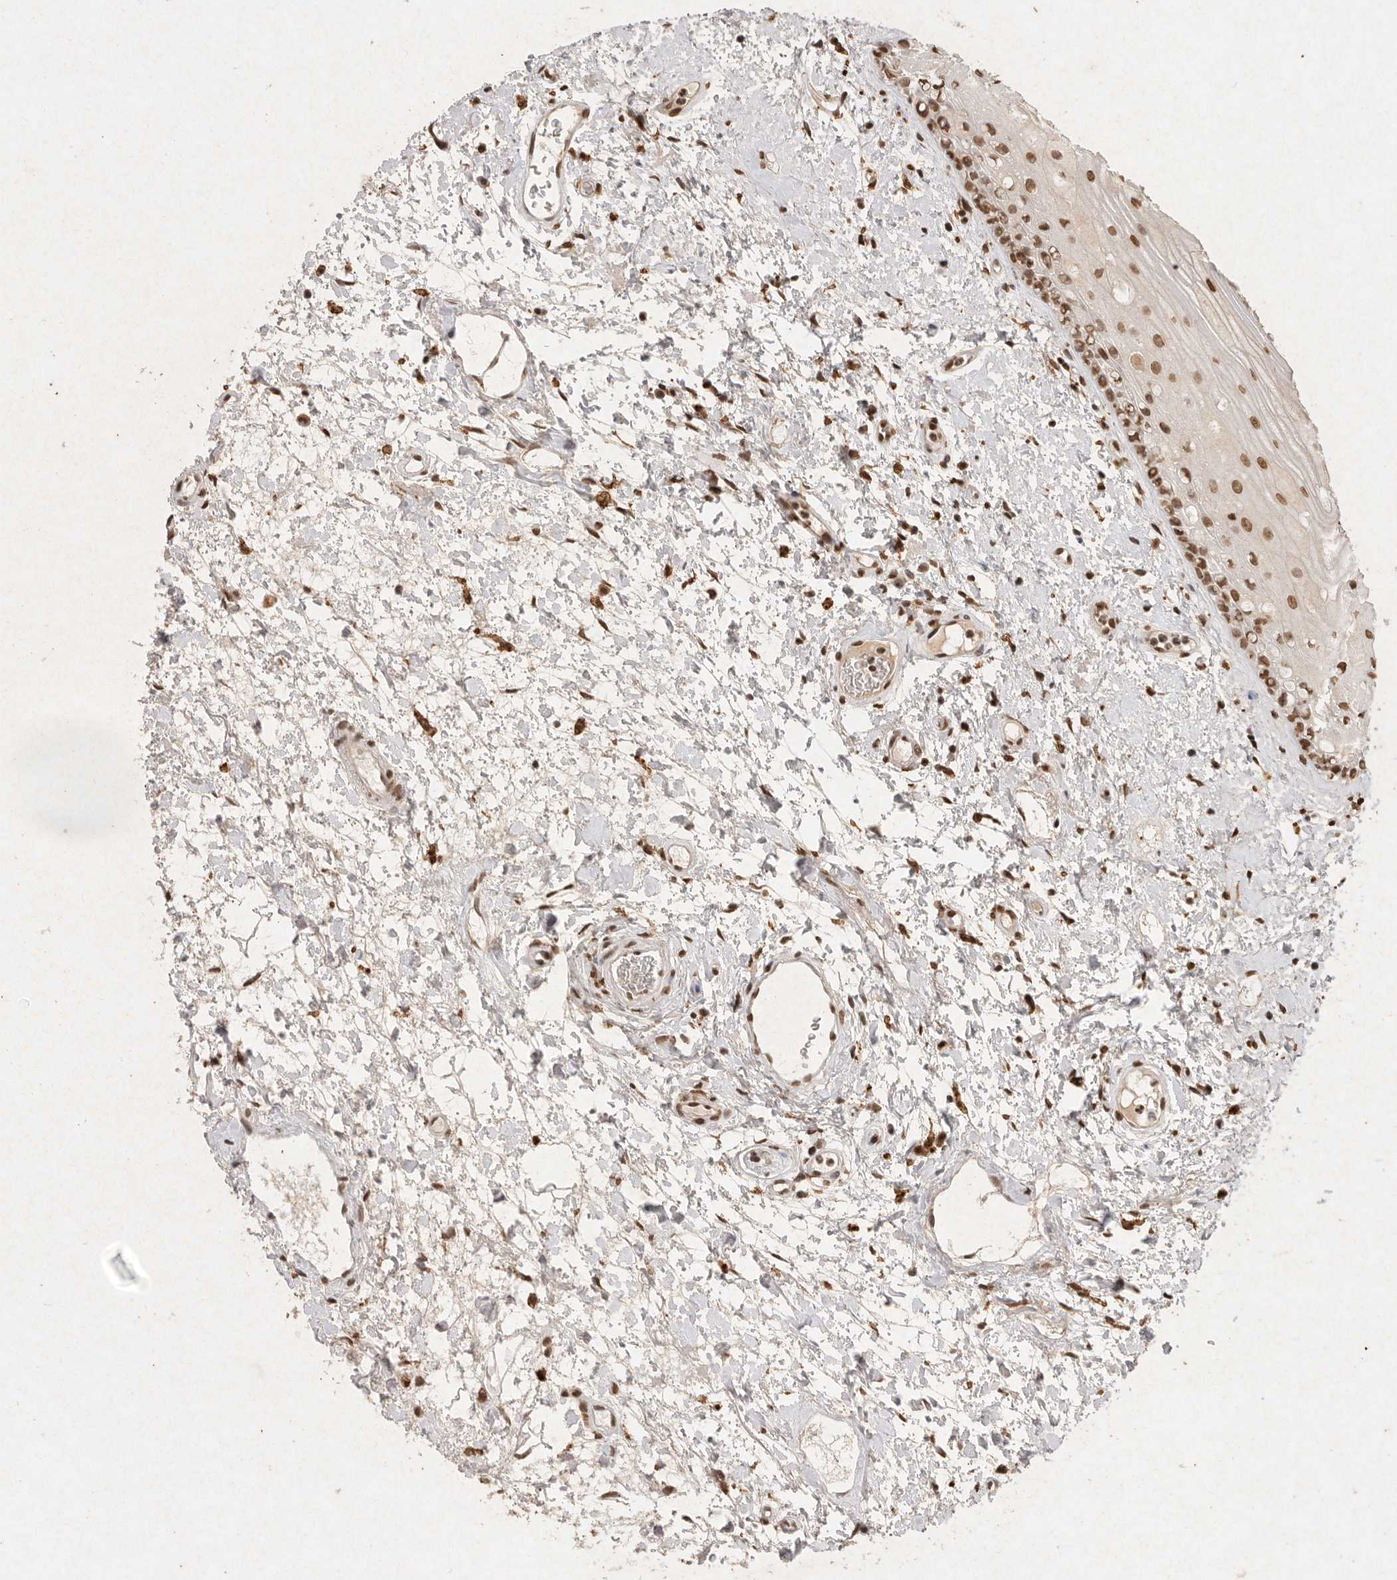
{"staining": {"intensity": "strong", "quantity": ">75%", "location": "nuclear"}, "tissue": "oral mucosa", "cell_type": "Squamous epithelial cells", "image_type": "normal", "snomed": [{"axis": "morphology", "description": "Normal tissue, NOS"}, {"axis": "topography", "description": "Oral tissue"}], "caption": "IHC staining of unremarkable oral mucosa, which displays high levels of strong nuclear positivity in approximately >75% of squamous epithelial cells indicating strong nuclear protein staining. The staining was performed using DAB (brown) for protein detection and nuclei were counterstained in hematoxylin (blue).", "gene": "NKX3", "patient": {"sex": "female", "age": 76}}